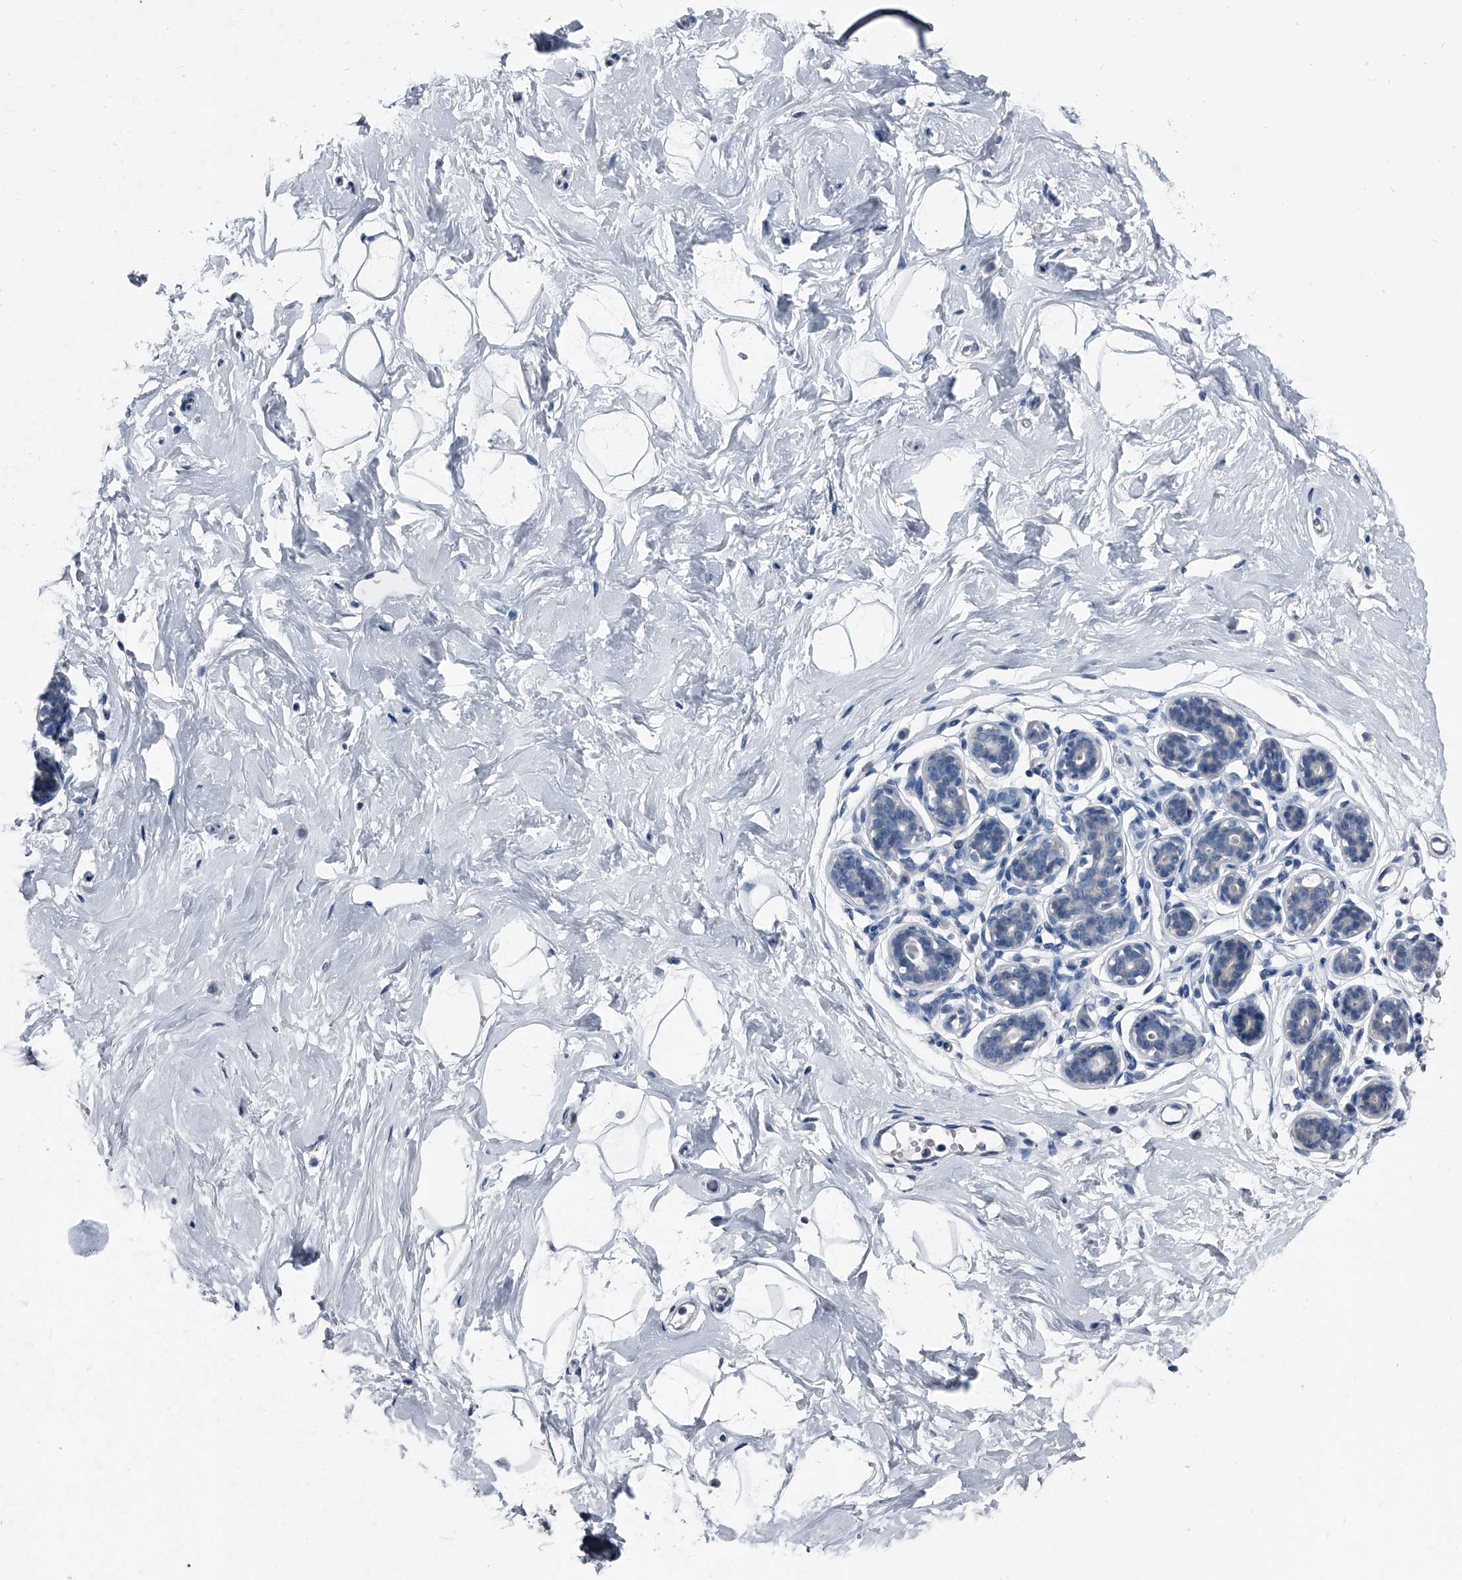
{"staining": {"intensity": "negative", "quantity": "none", "location": "none"}, "tissue": "breast", "cell_type": "Adipocytes", "image_type": "normal", "snomed": [{"axis": "morphology", "description": "Normal tissue, NOS"}, {"axis": "morphology", "description": "Adenoma, NOS"}, {"axis": "topography", "description": "Breast"}], "caption": "Immunohistochemistry (IHC) histopathology image of benign breast: human breast stained with DAB (3,3'-diaminobenzidine) displays no significant protein expression in adipocytes.", "gene": "KIF13A", "patient": {"sex": "female", "age": 23}}